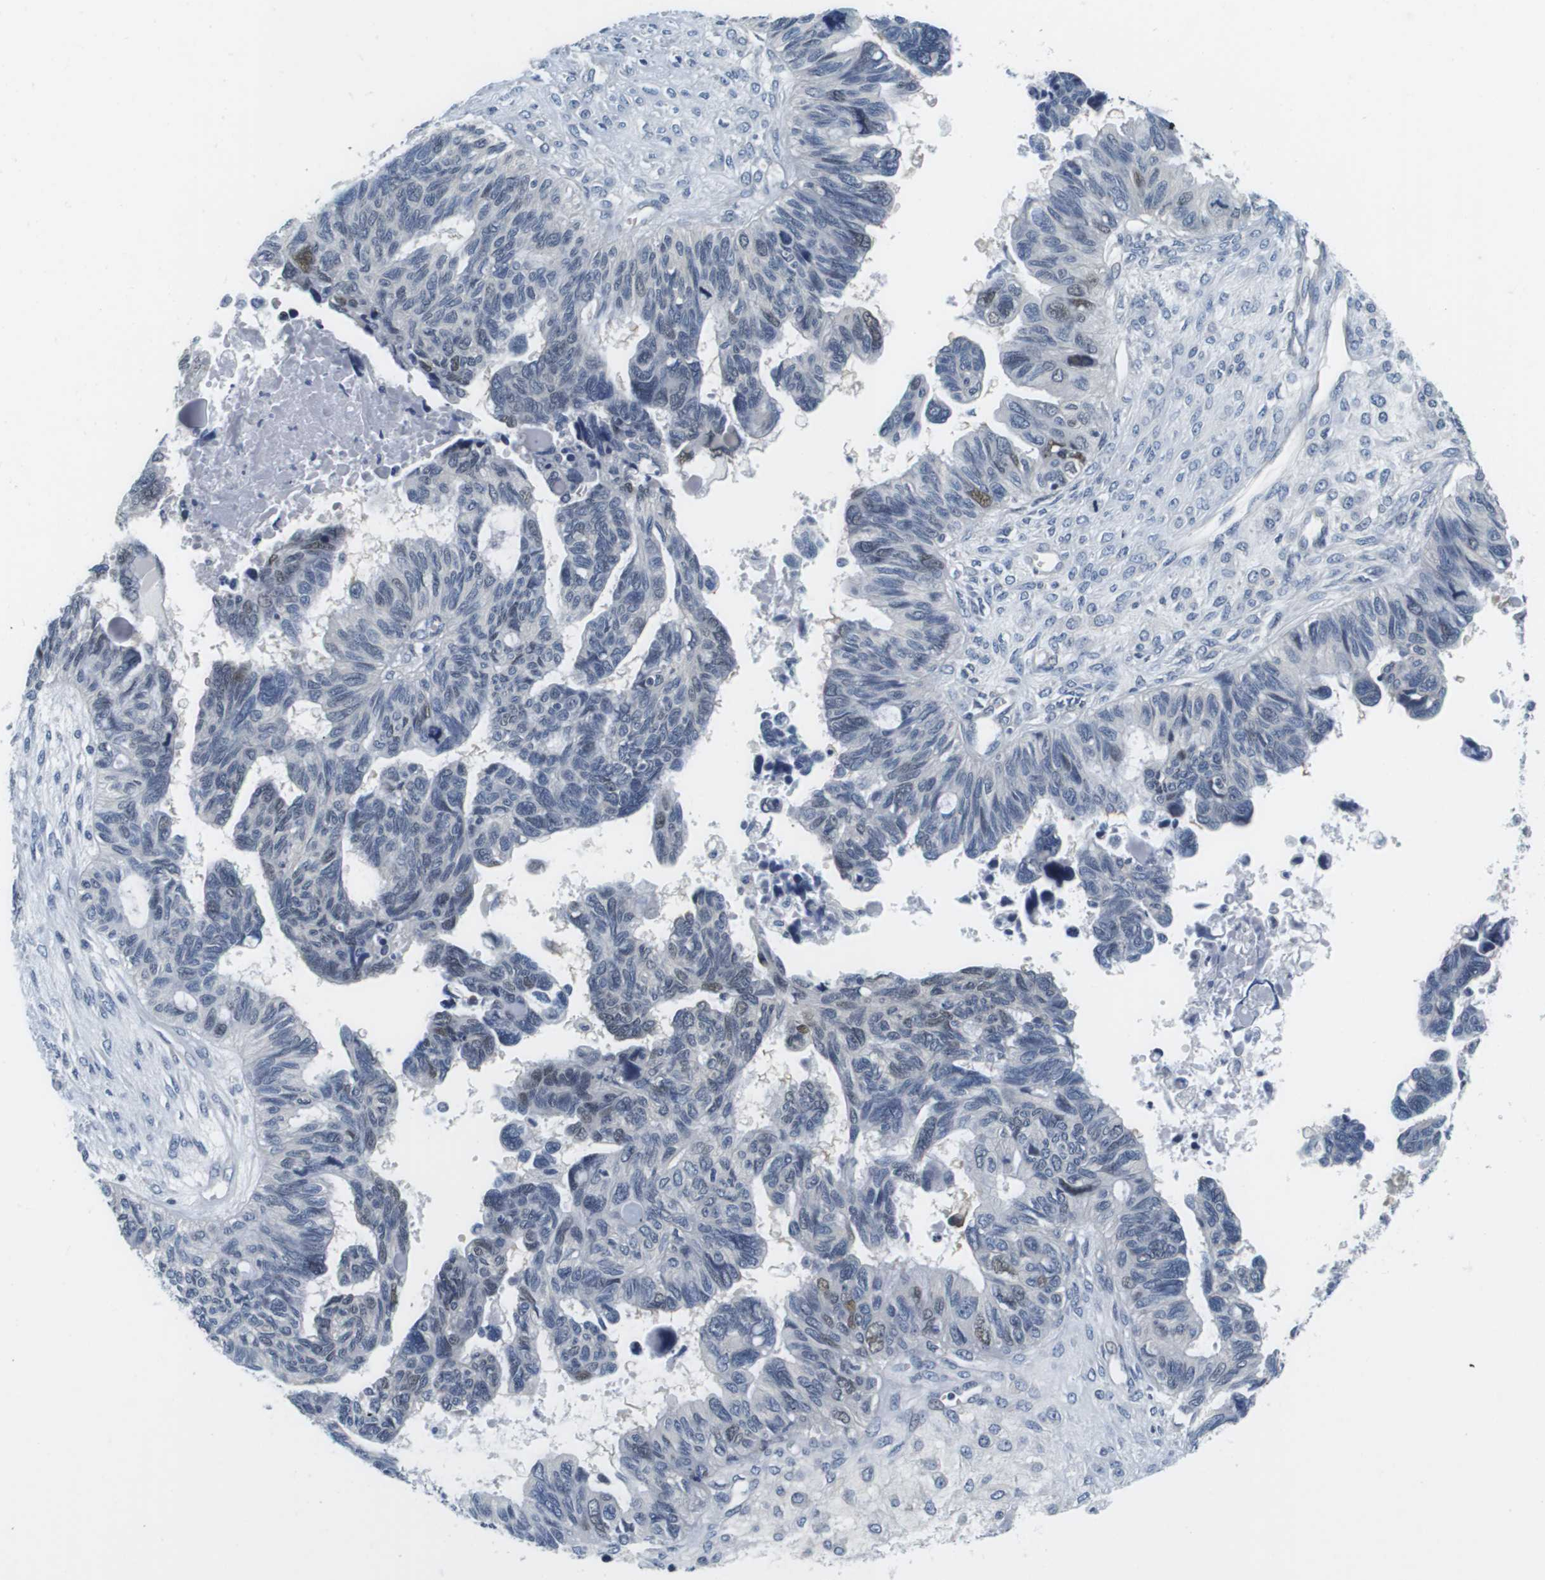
{"staining": {"intensity": "weak", "quantity": "<25%", "location": "nuclear"}, "tissue": "ovarian cancer", "cell_type": "Tumor cells", "image_type": "cancer", "snomed": [{"axis": "morphology", "description": "Cystadenocarcinoma, serous, NOS"}, {"axis": "topography", "description": "Ovary"}], "caption": "This image is of ovarian cancer (serous cystadenocarcinoma) stained with IHC to label a protein in brown with the nuclei are counter-stained blue. There is no positivity in tumor cells. Brightfield microscopy of IHC stained with DAB (brown) and hematoxylin (blue), captured at high magnification.", "gene": "KCNJ5", "patient": {"sex": "female", "age": 79}}